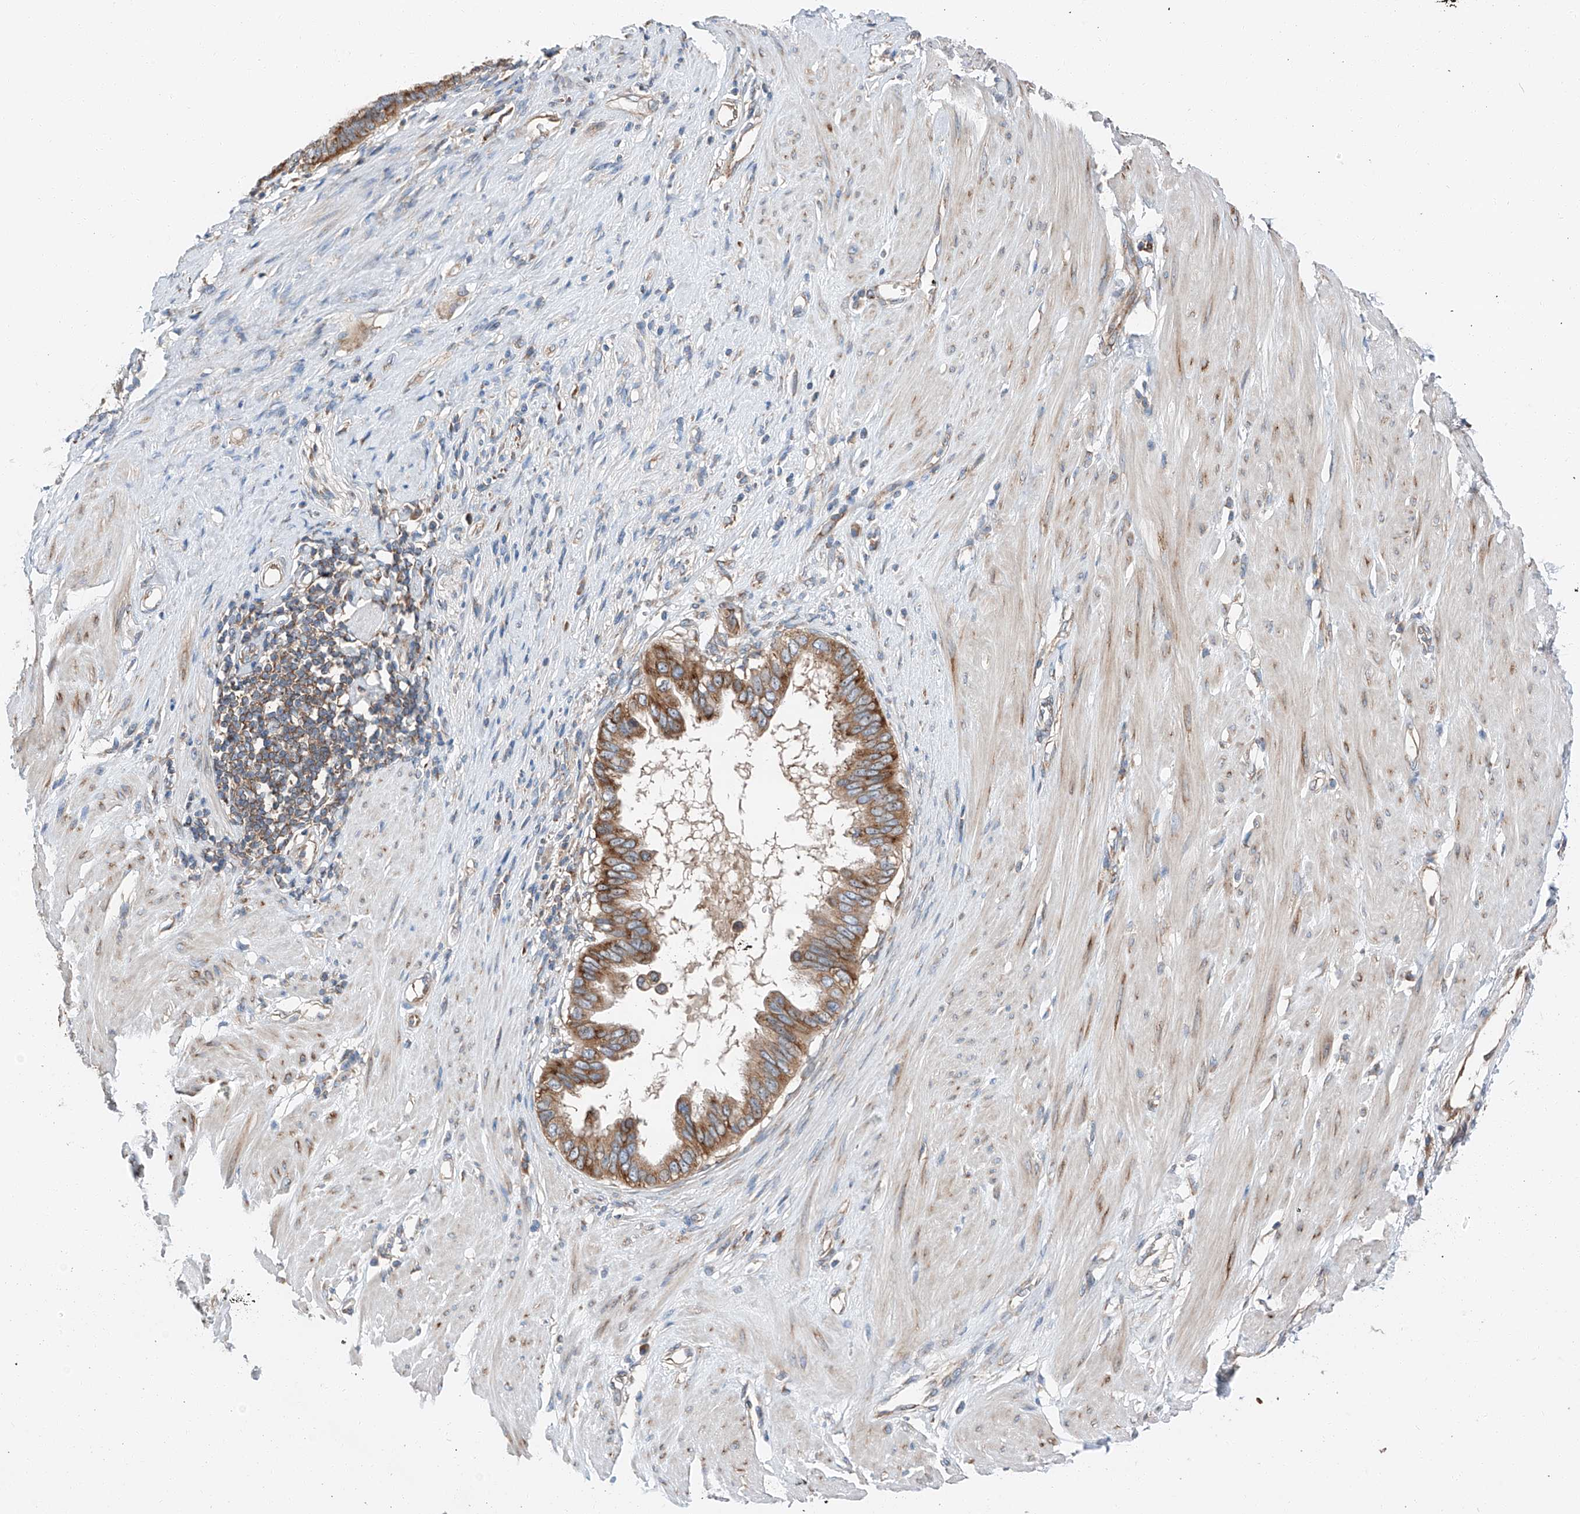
{"staining": {"intensity": "strong", "quantity": ">75%", "location": "cytoplasmic/membranous"}, "tissue": "pancreatic cancer", "cell_type": "Tumor cells", "image_type": "cancer", "snomed": [{"axis": "morphology", "description": "Adenocarcinoma, NOS"}, {"axis": "topography", "description": "Pancreas"}], "caption": "A micrograph showing strong cytoplasmic/membranous positivity in about >75% of tumor cells in pancreatic adenocarcinoma, as visualized by brown immunohistochemical staining.", "gene": "ZC3H15", "patient": {"sex": "female", "age": 56}}